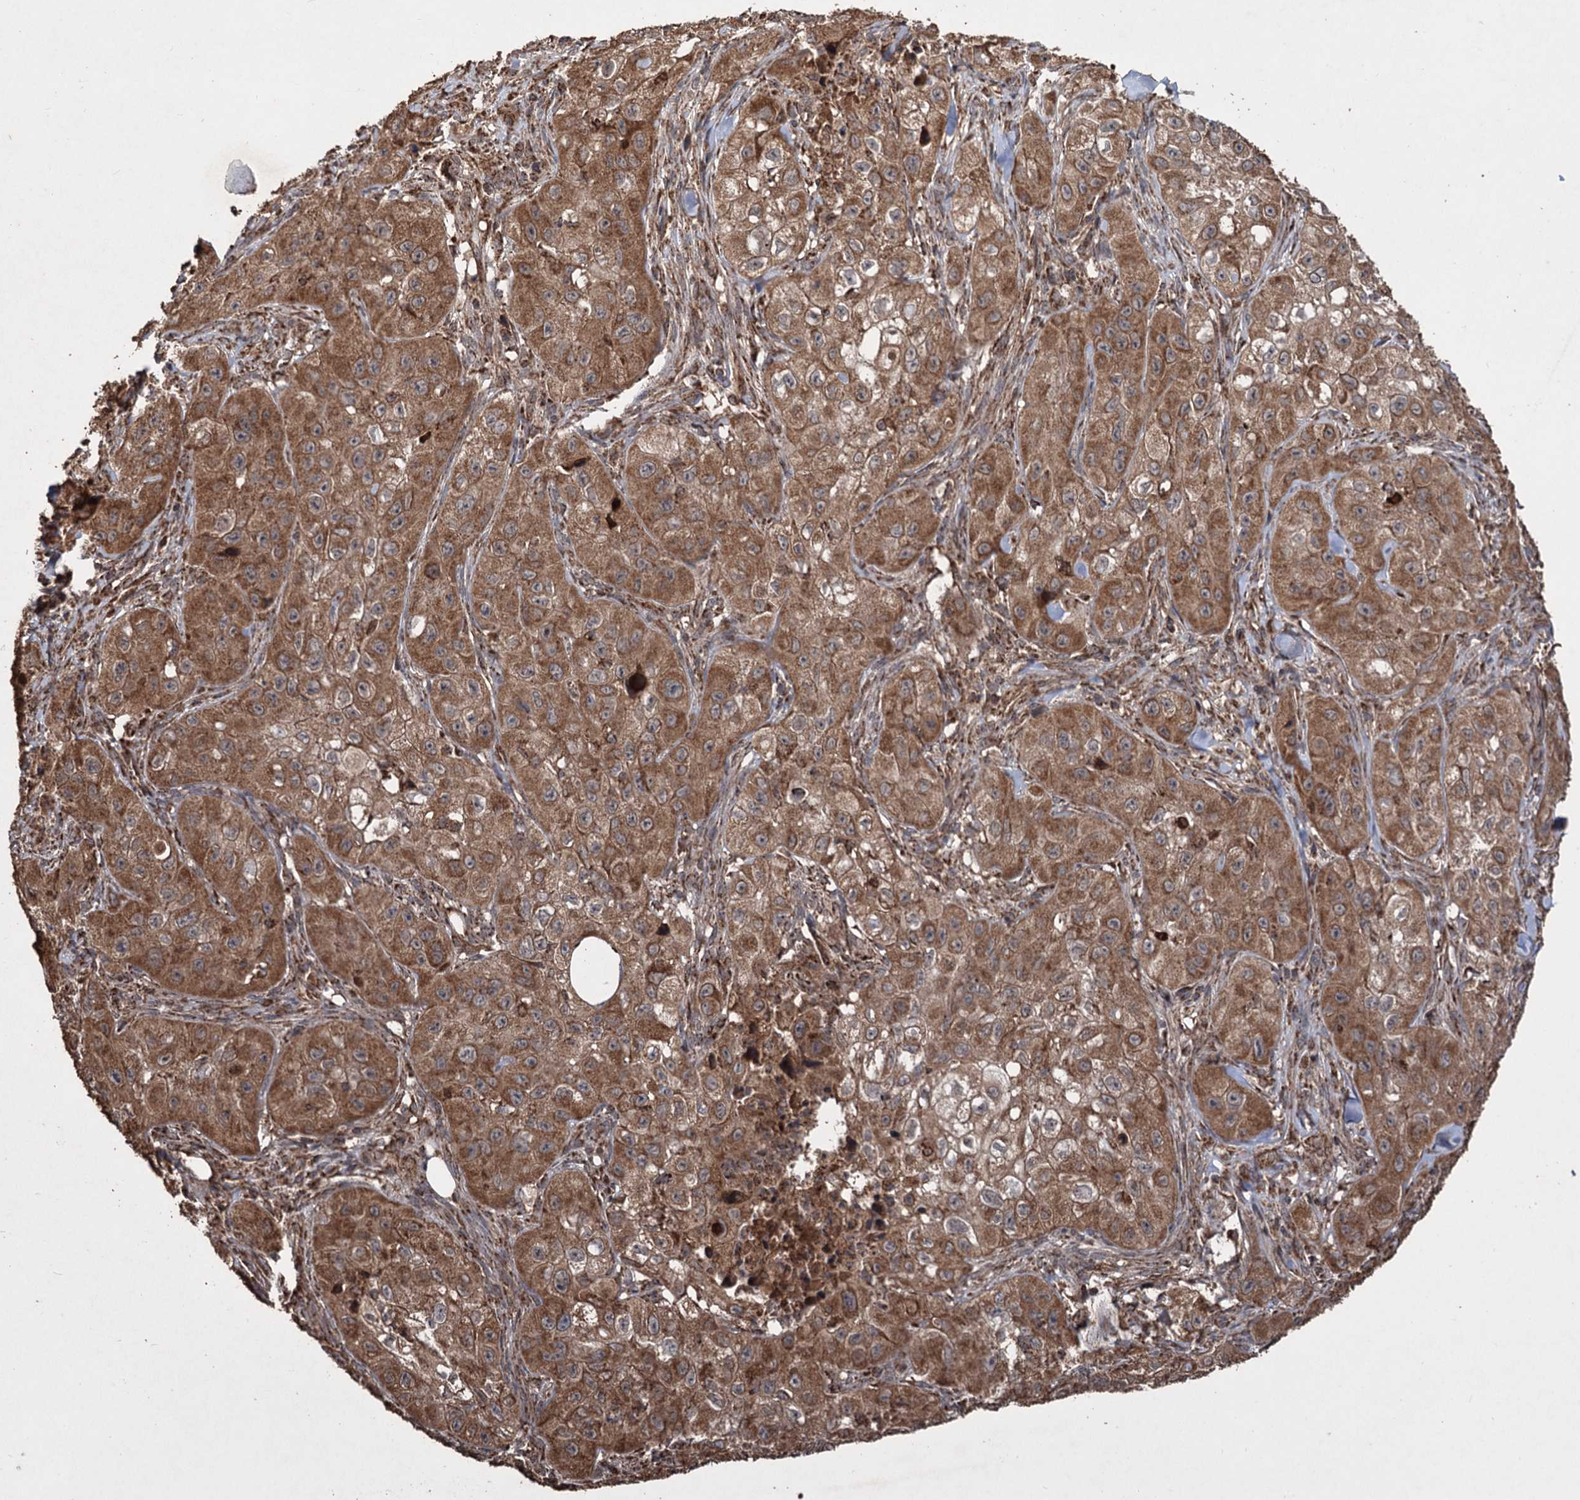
{"staining": {"intensity": "moderate", "quantity": ">75%", "location": "cytoplasmic/membranous"}, "tissue": "skin cancer", "cell_type": "Tumor cells", "image_type": "cancer", "snomed": [{"axis": "morphology", "description": "Squamous cell carcinoma, NOS"}, {"axis": "topography", "description": "Skin"}, {"axis": "topography", "description": "Subcutis"}], "caption": "This is an image of immunohistochemistry (IHC) staining of skin squamous cell carcinoma, which shows moderate expression in the cytoplasmic/membranous of tumor cells.", "gene": "IPO4", "patient": {"sex": "male", "age": 73}}